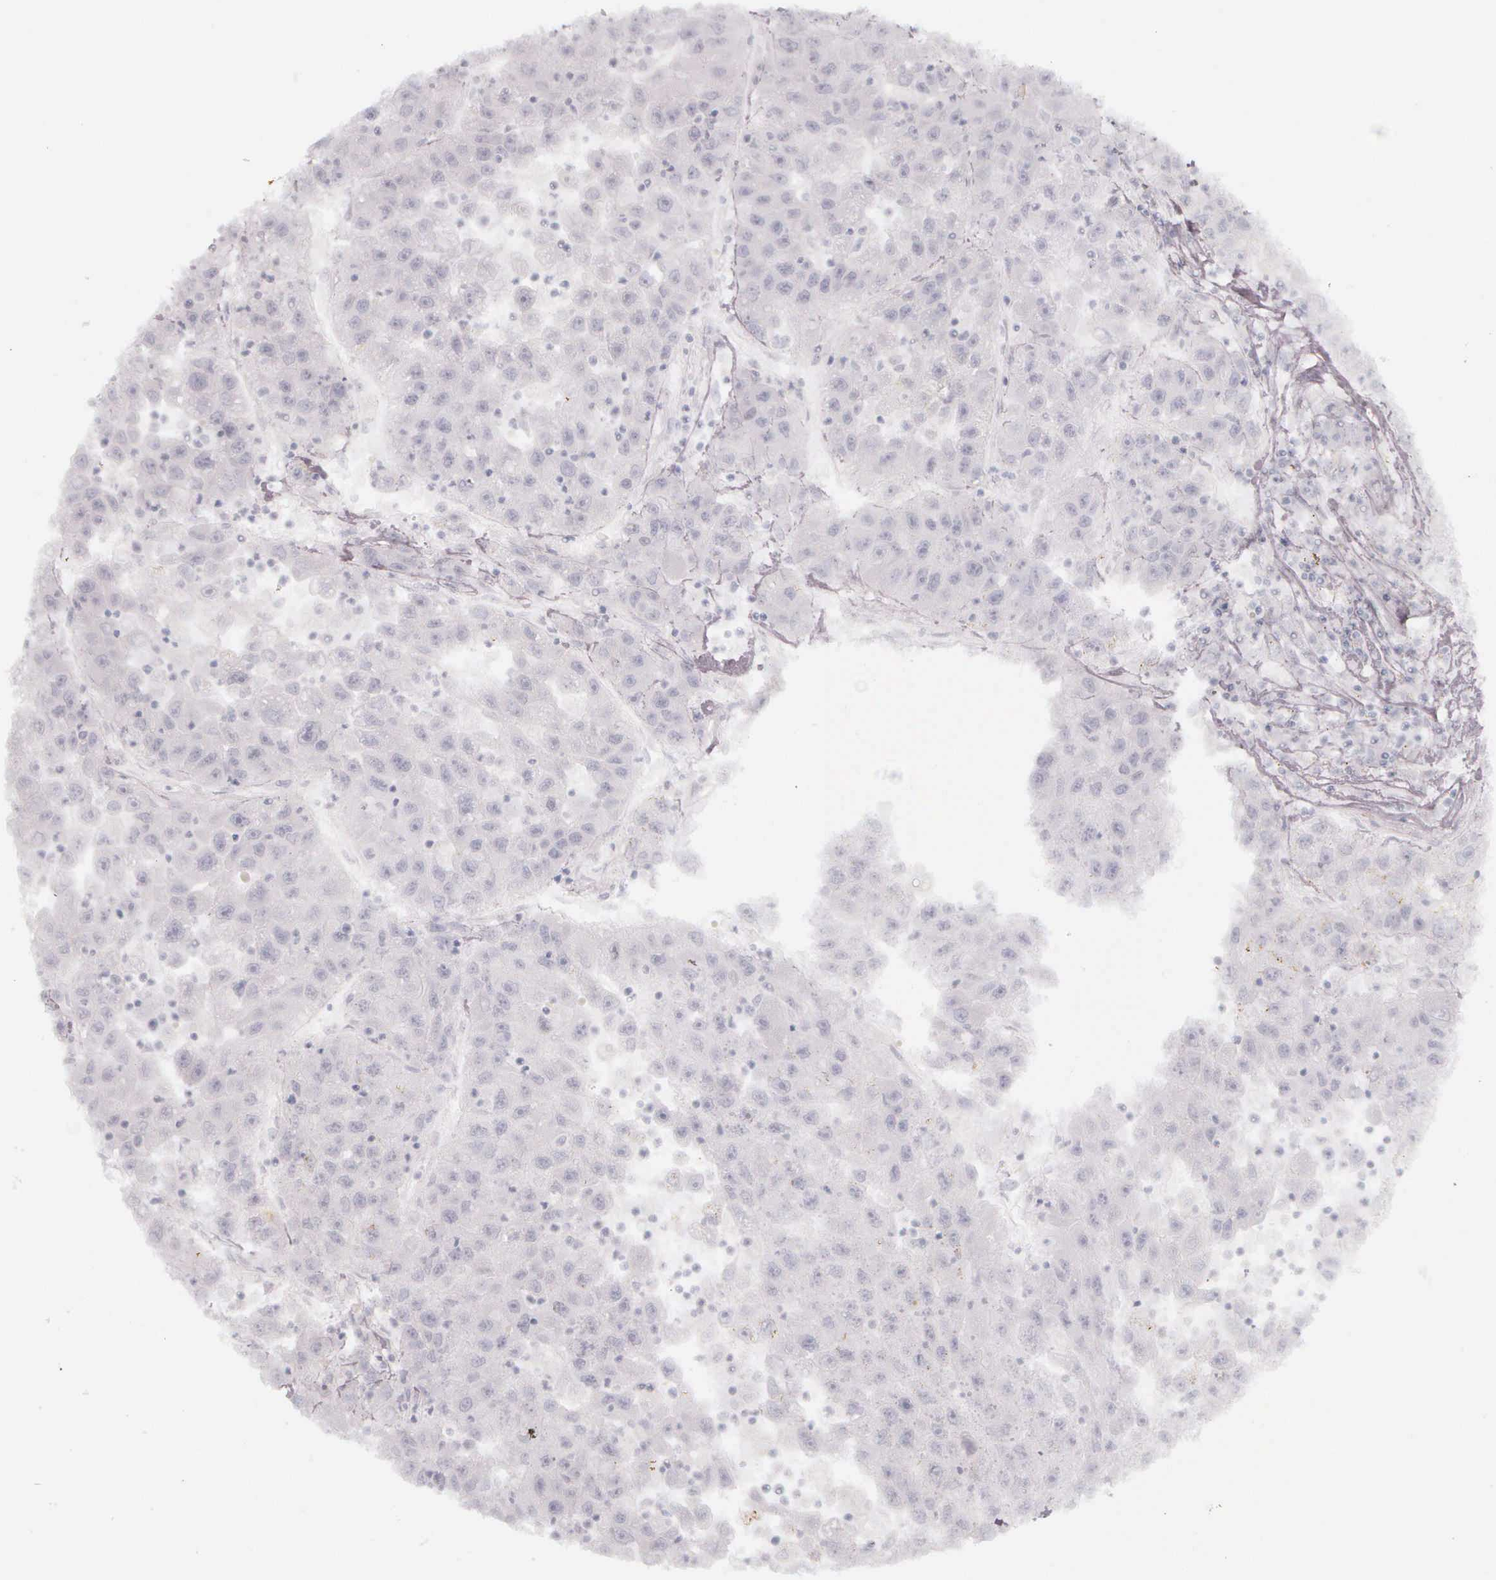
{"staining": {"intensity": "negative", "quantity": "none", "location": "none"}, "tissue": "liver cancer", "cell_type": "Tumor cells", "image_type": "cancer", "snomed": [{"axis": "morphology", "description": "Carcinoma, Hepatocellular, NOS"}, {"axis": "topography", "description": "Liver"}], "caption": "Hepatocellular carcinoma (liver) was stained to show a protein in brown. There is no significant positivity in tumor cells.", "gene": "KRT14", "patient": {"sex": "male", "age": 49}}